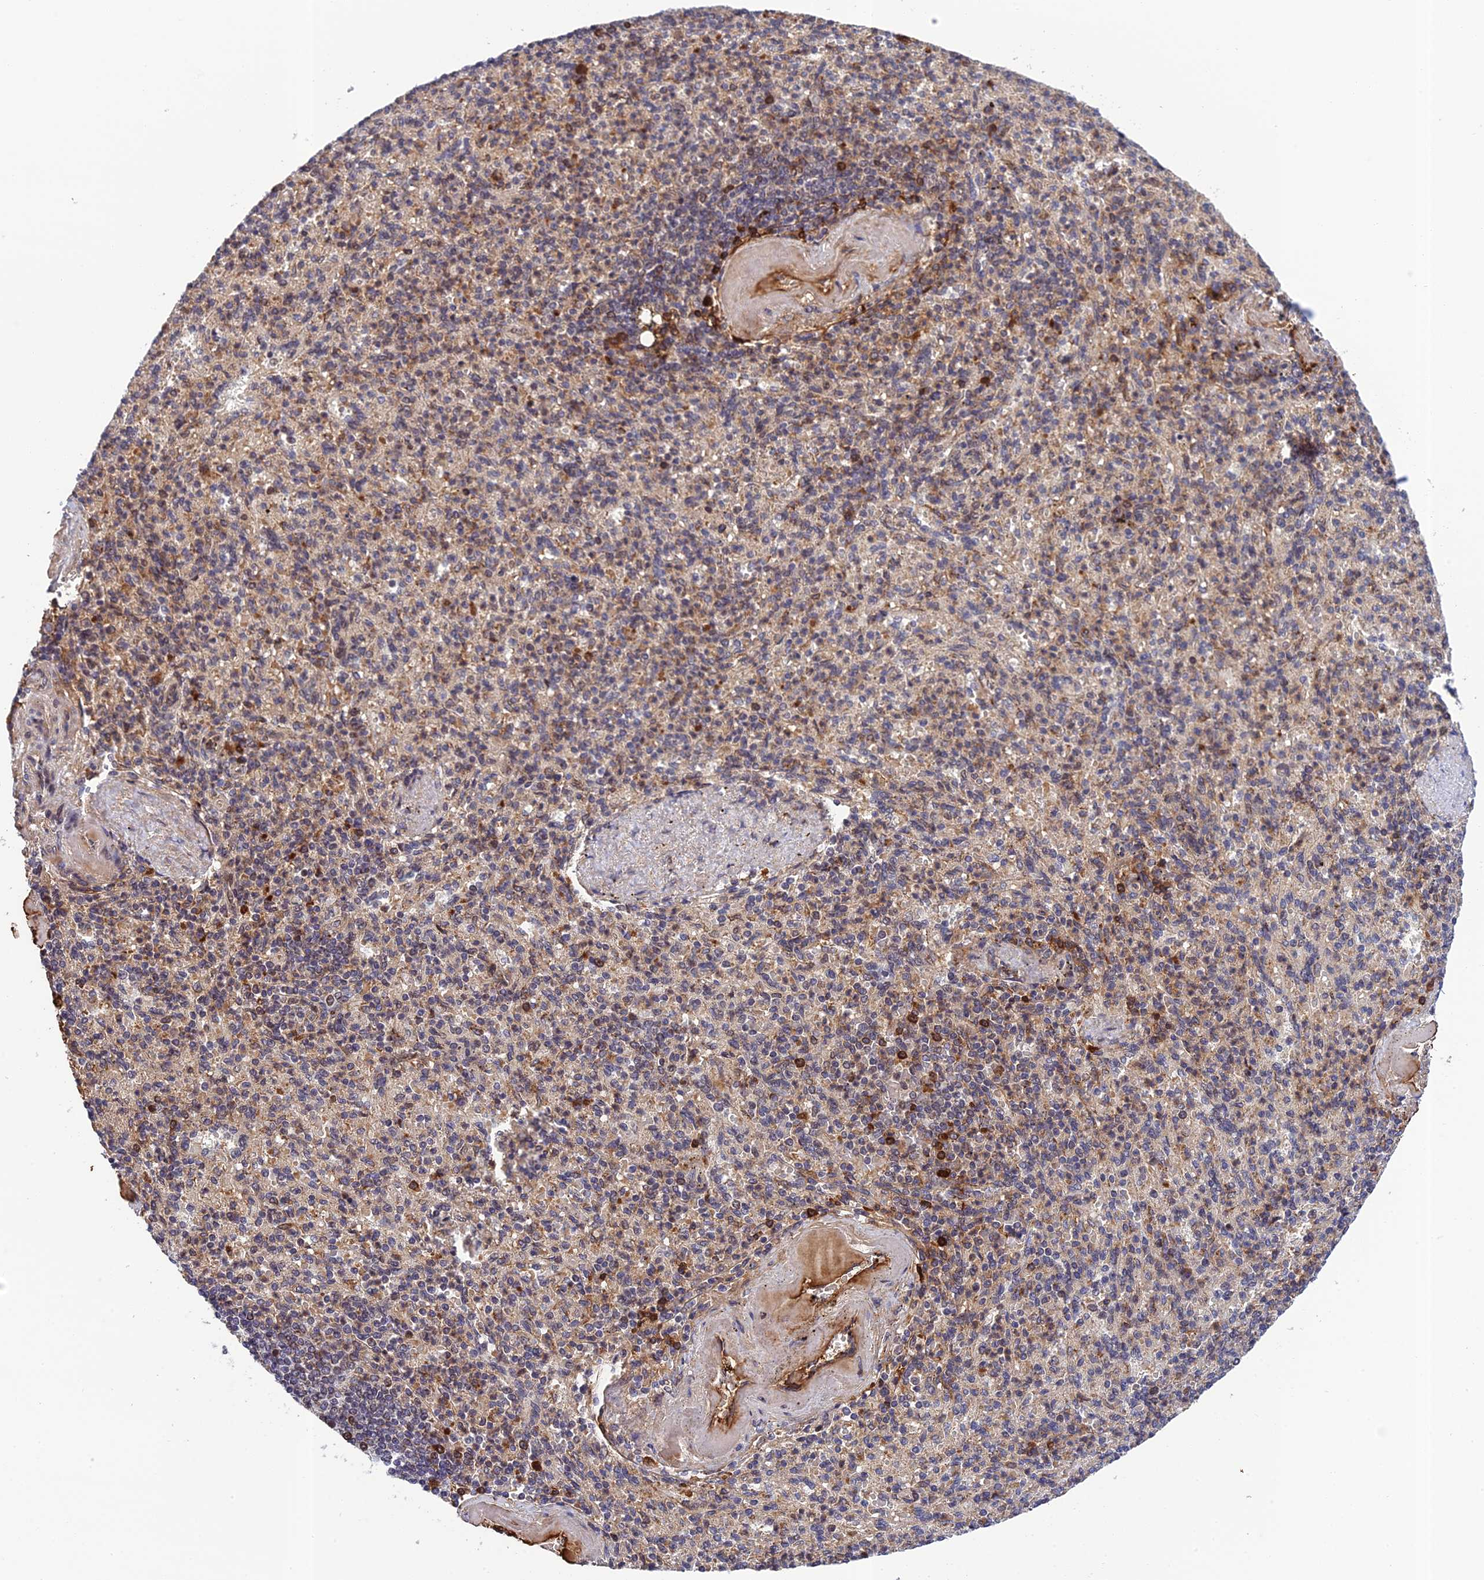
{"staining": {"intensity": "moderate", "quantity": "25%-75%", "location": "cytoplasmic/membranous,nuclear"}, "tissue": "spleen", "cell_type": "Cells in red pulp", "image_type": "normal", "snomed": [{"axis": "morphology", "description": "Normal tissue, NOS"}, {"axis": "topography", "description": "Spleen"}], "caption": "IHC of benign spleen shows medium levels of moderate cytoplasmic/membranous,nuclear expression in approximately 25%-75% of cells in red pulp.", "gene": "REXO1", "patient": {"sex": "female", "age": 74}}